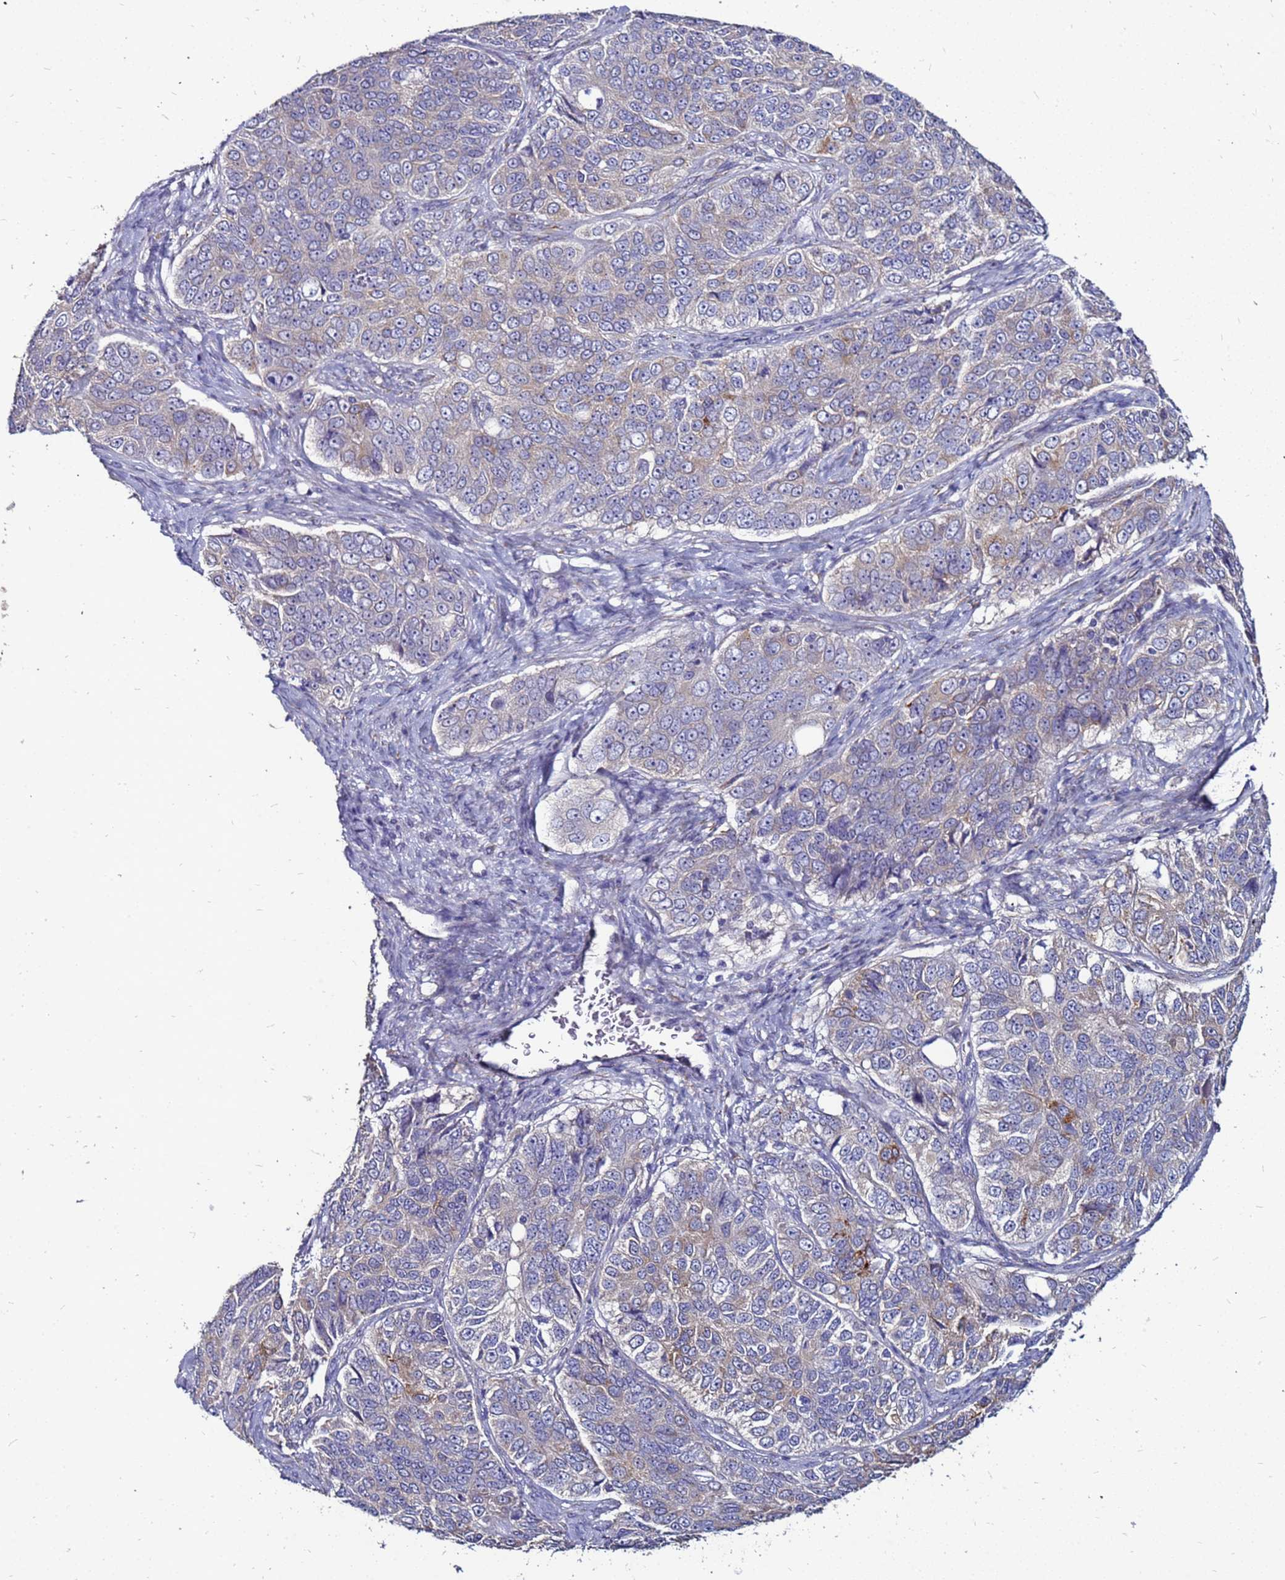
{"staining": {"intensity": "moderate", "quantity": "<25%", "location": "cytoplasmic/membranous"}, "tissue": "ovarian cancer", "cell_type": "Tumor cells", "image_type": "cancer", "snomed": [{"axis": "morphology", "description": "Carcinoma, endometroid"}, {"axis": "topography", "description": "Ovary"}], "caption": "Immunohistochemistry micrograph of neoplastic tissue: ovarian cancer stained using IHC displays low levels of moderate protein expression localized specifically in the cytoplasmic/membranous of tumor cells, appearing as a cytoplasmic/membranous brown color.", "gene": "SLC44A3", "patient": {"sex": "female", "age": 51}}